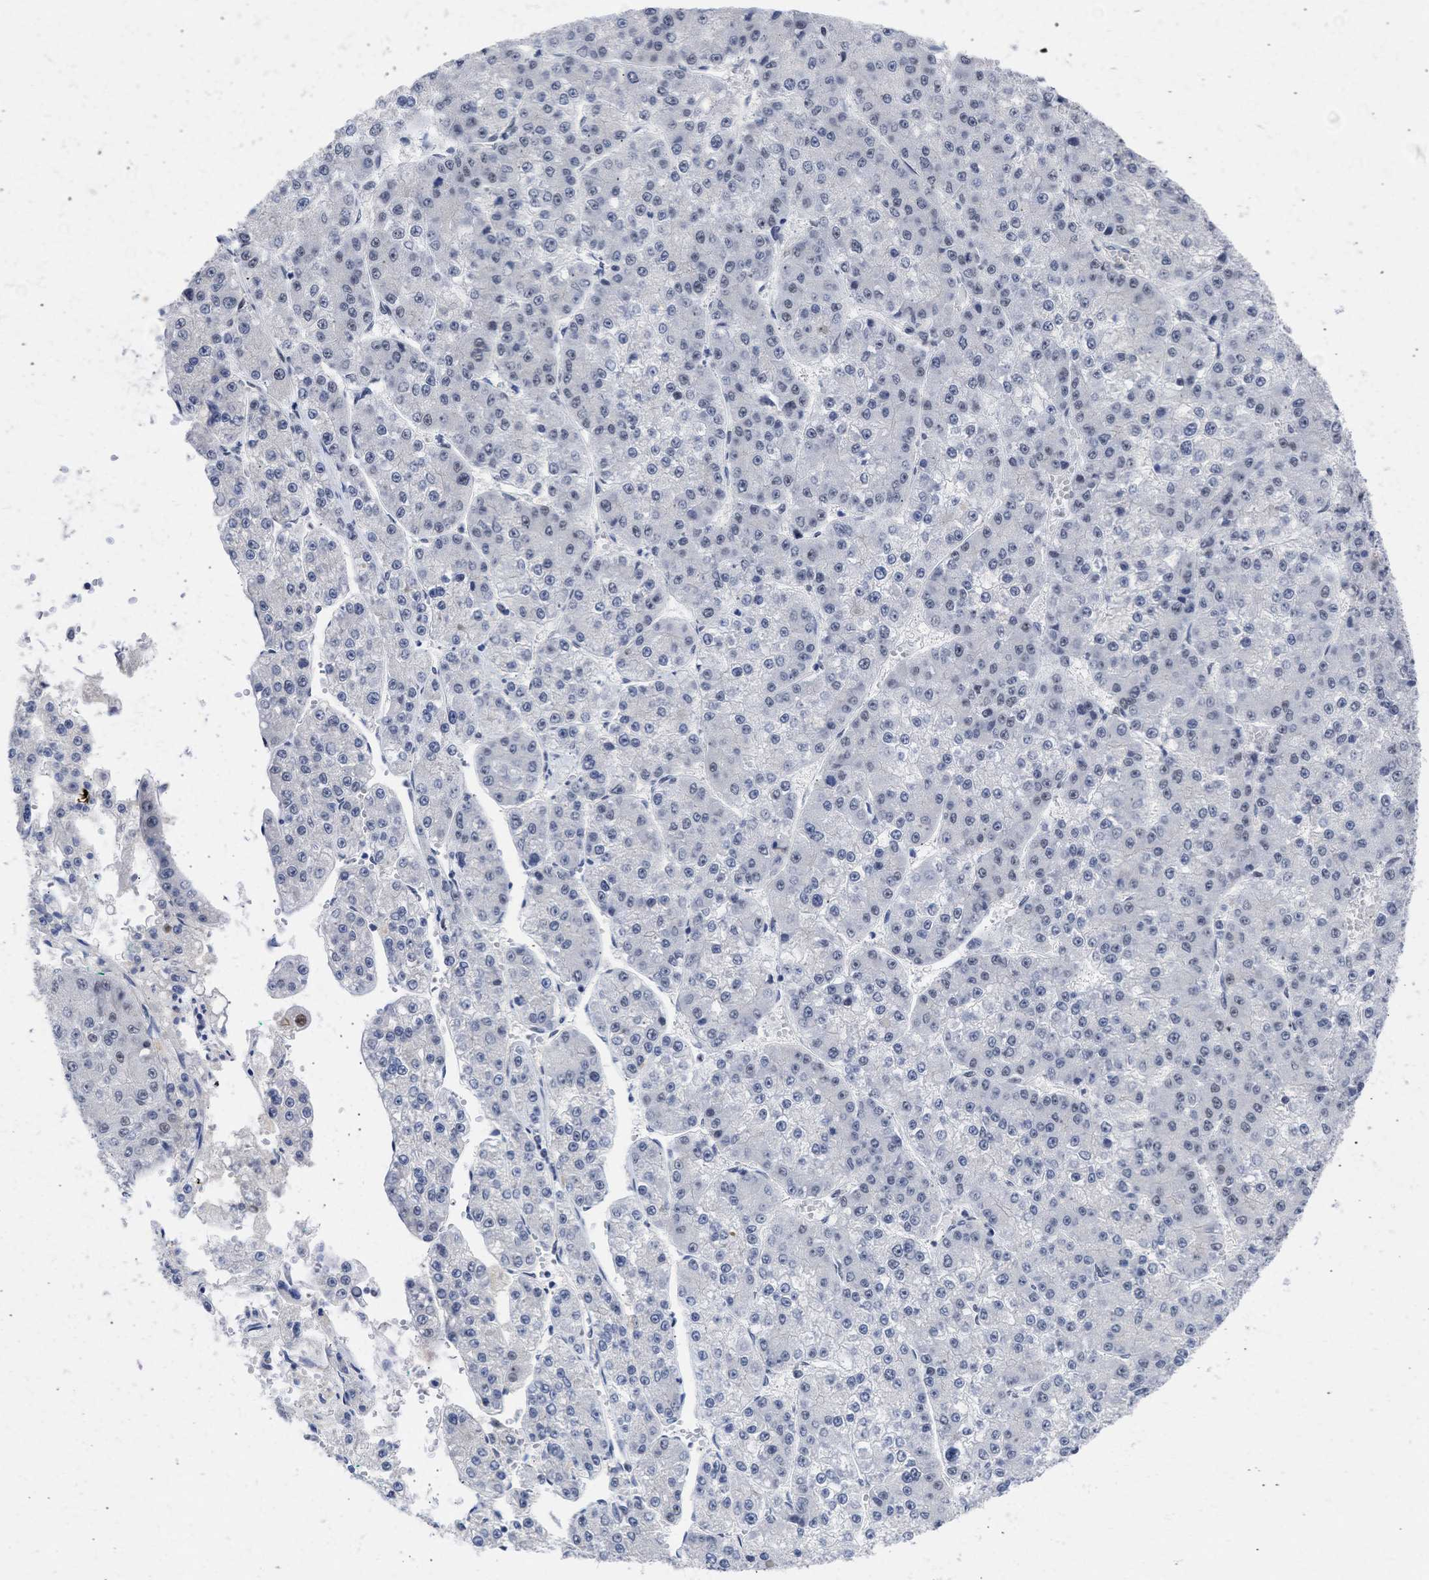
{"staining": {"intensity": "weak", "quantity": "<25%", "location": "nuclear"}, "tissue": "liver cancer", "cell_type": "Tumor cells", "image_type": "cancer", "snomed": [{"axis": "morphology", "description": "Carcinoma, Hepatocellular, NOS"}, {"axis": "topography", "description": "Liver"}], "caption": "Liver hepatocellular carcinoma was stained to show a protein in brown. There is no significant staining in tumor cells. (DAB (3,3'-diaminobenzidine) immunohistochemistry (IHC), high magnification).", "gene": "DDX41", "patient": {"sex": "female", "age": 73}}